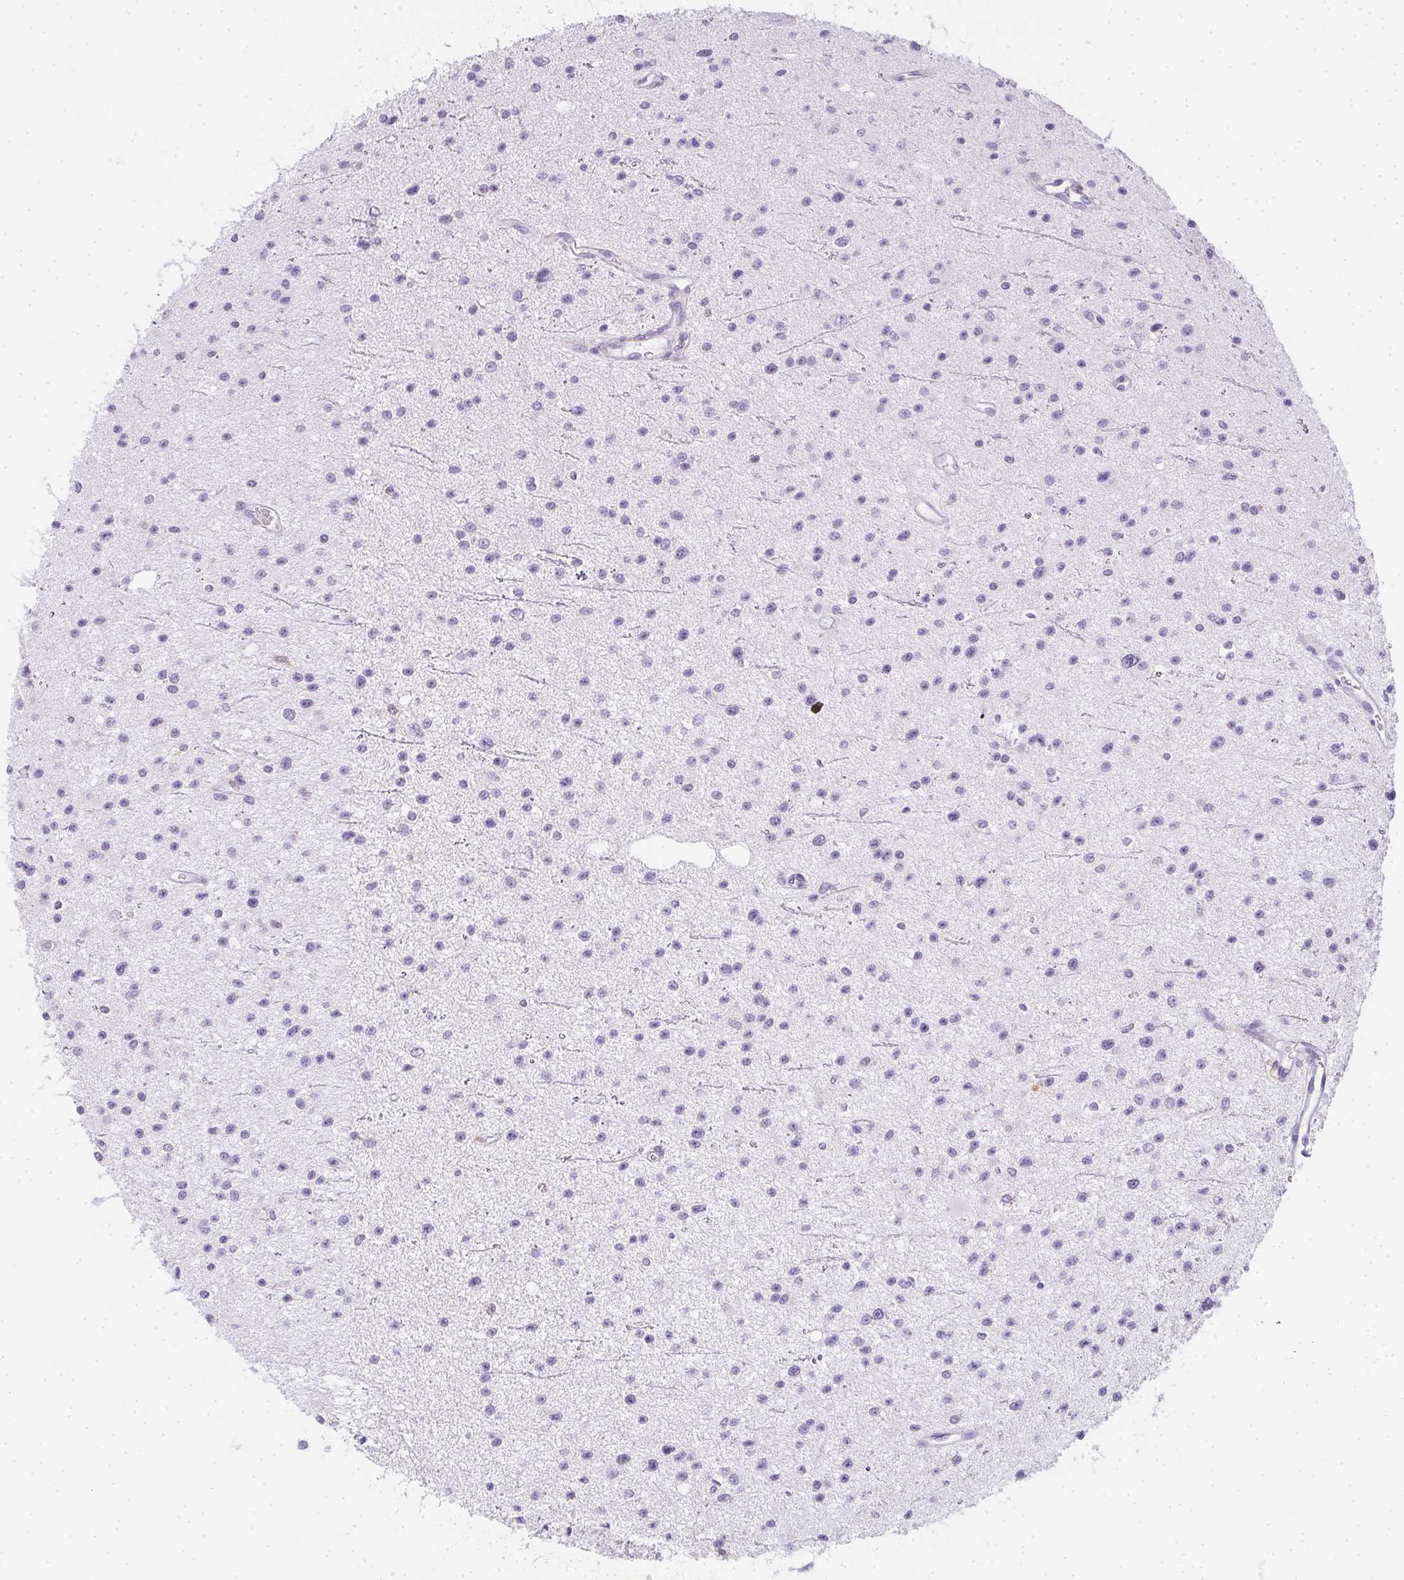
{"staining": {"intensity": "negative", "quantity": "none", "location": "none"}, "tissue": "glioma", "cell_type": "Tumor cells", "image_type": "cancer", "snomed": [{"axis": "morphology", "description": "Glioma, malignant, Low grade"}, {"axis": "topography", "description": "Brain"}], "caption": "Tumor cells are negative for brown protein staining in glioma.", "gene": "HK3", "patient": {"sex": "male", "age": 43}}